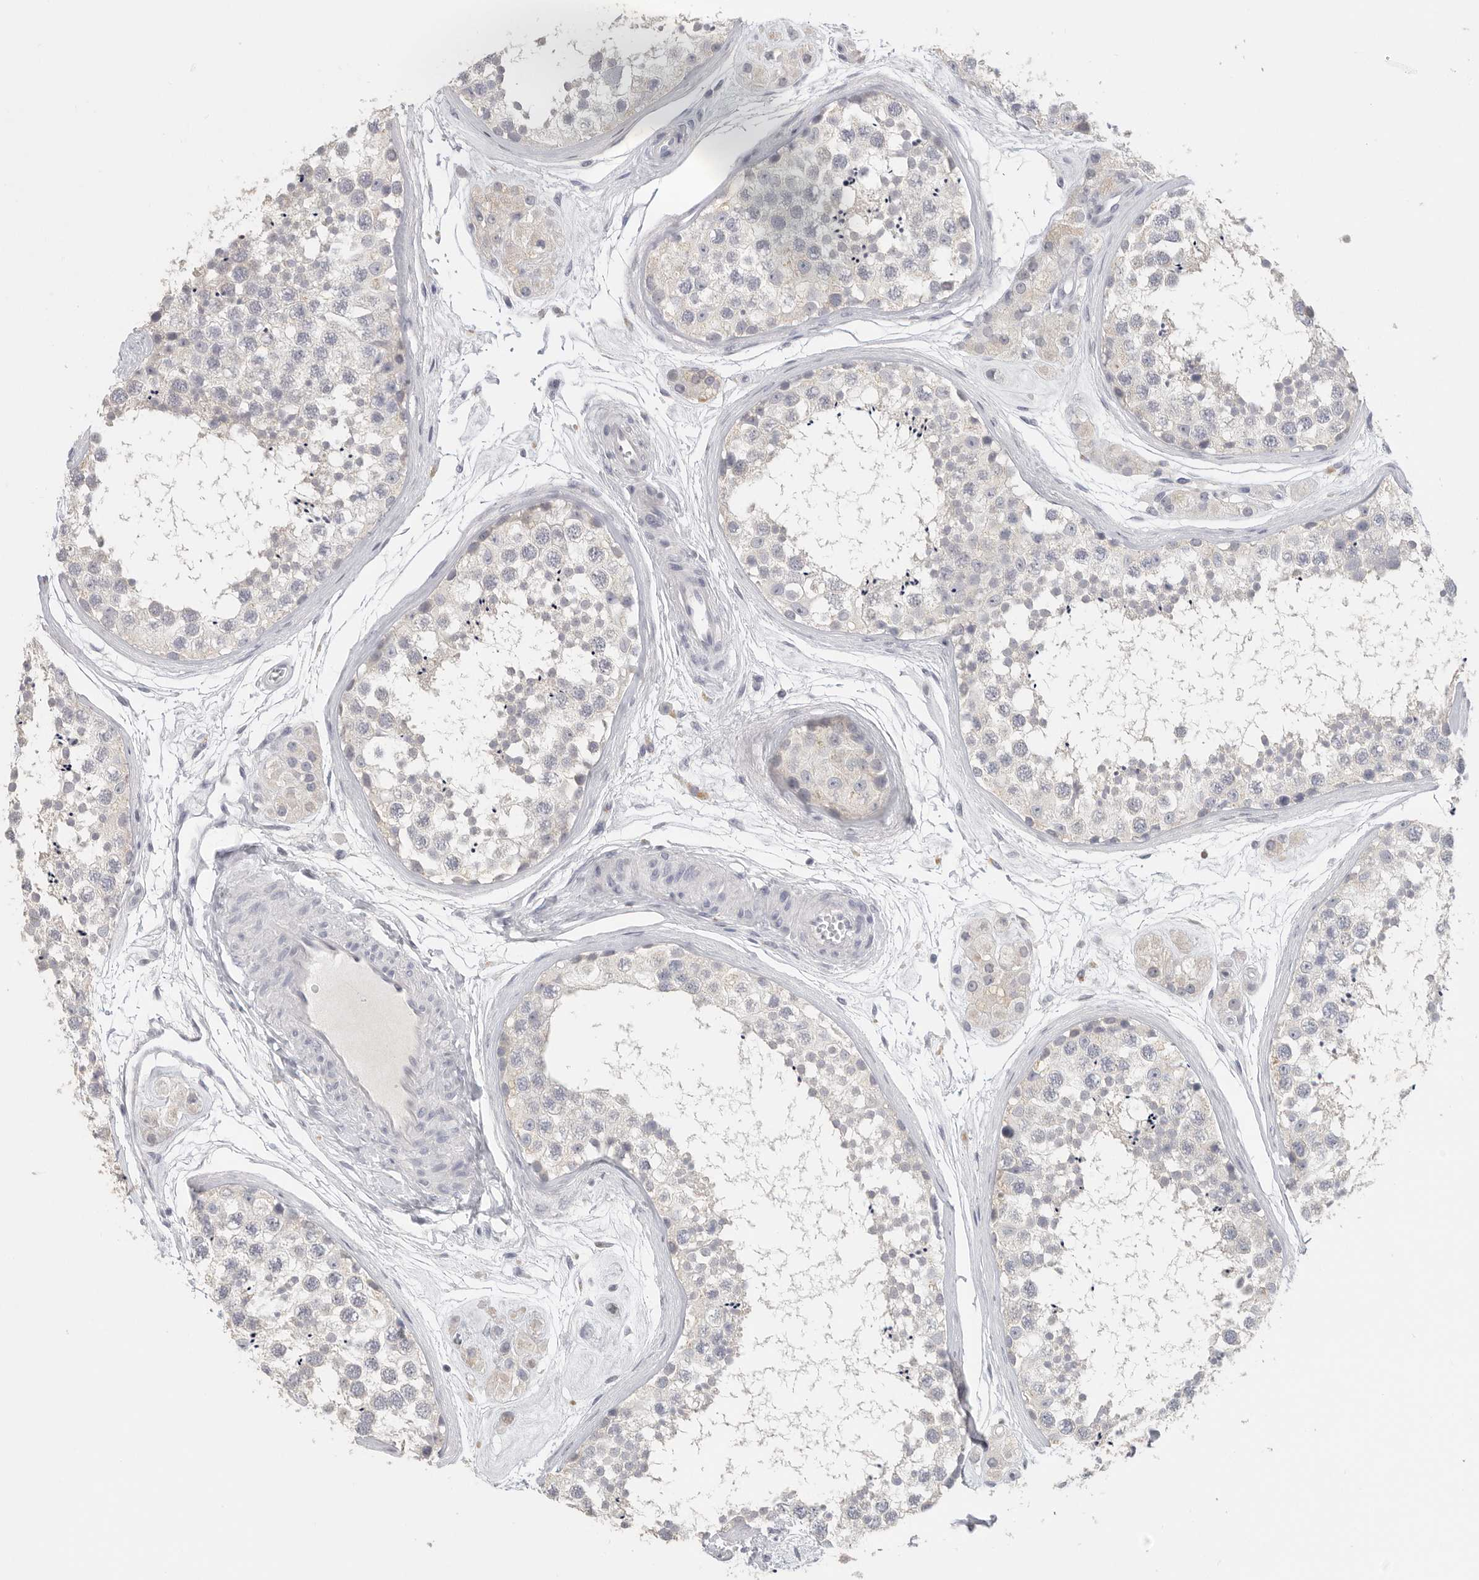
{"staining": {"intensity": "negative", "quantity": "none", "location": "none"}, "tissue": "testis", "cell_type": "Cells in seminiferous ducts", "image_type": "normal", "snomed": [{"axis": "morphology", "description": "Normal tissue, NOS"}, {"axis": "topography", "description": "Testis"}], "caption": "Immunohistochemistry (IHC) histopathology image of unremarkable testis: testis stained with DAB (3,3'-diaminobenzidine) reveals no significant protein staining in cells in seminiferous ducts.", "gene": "DNAJC11", "patient": {"sex": "male", "age": 56}}